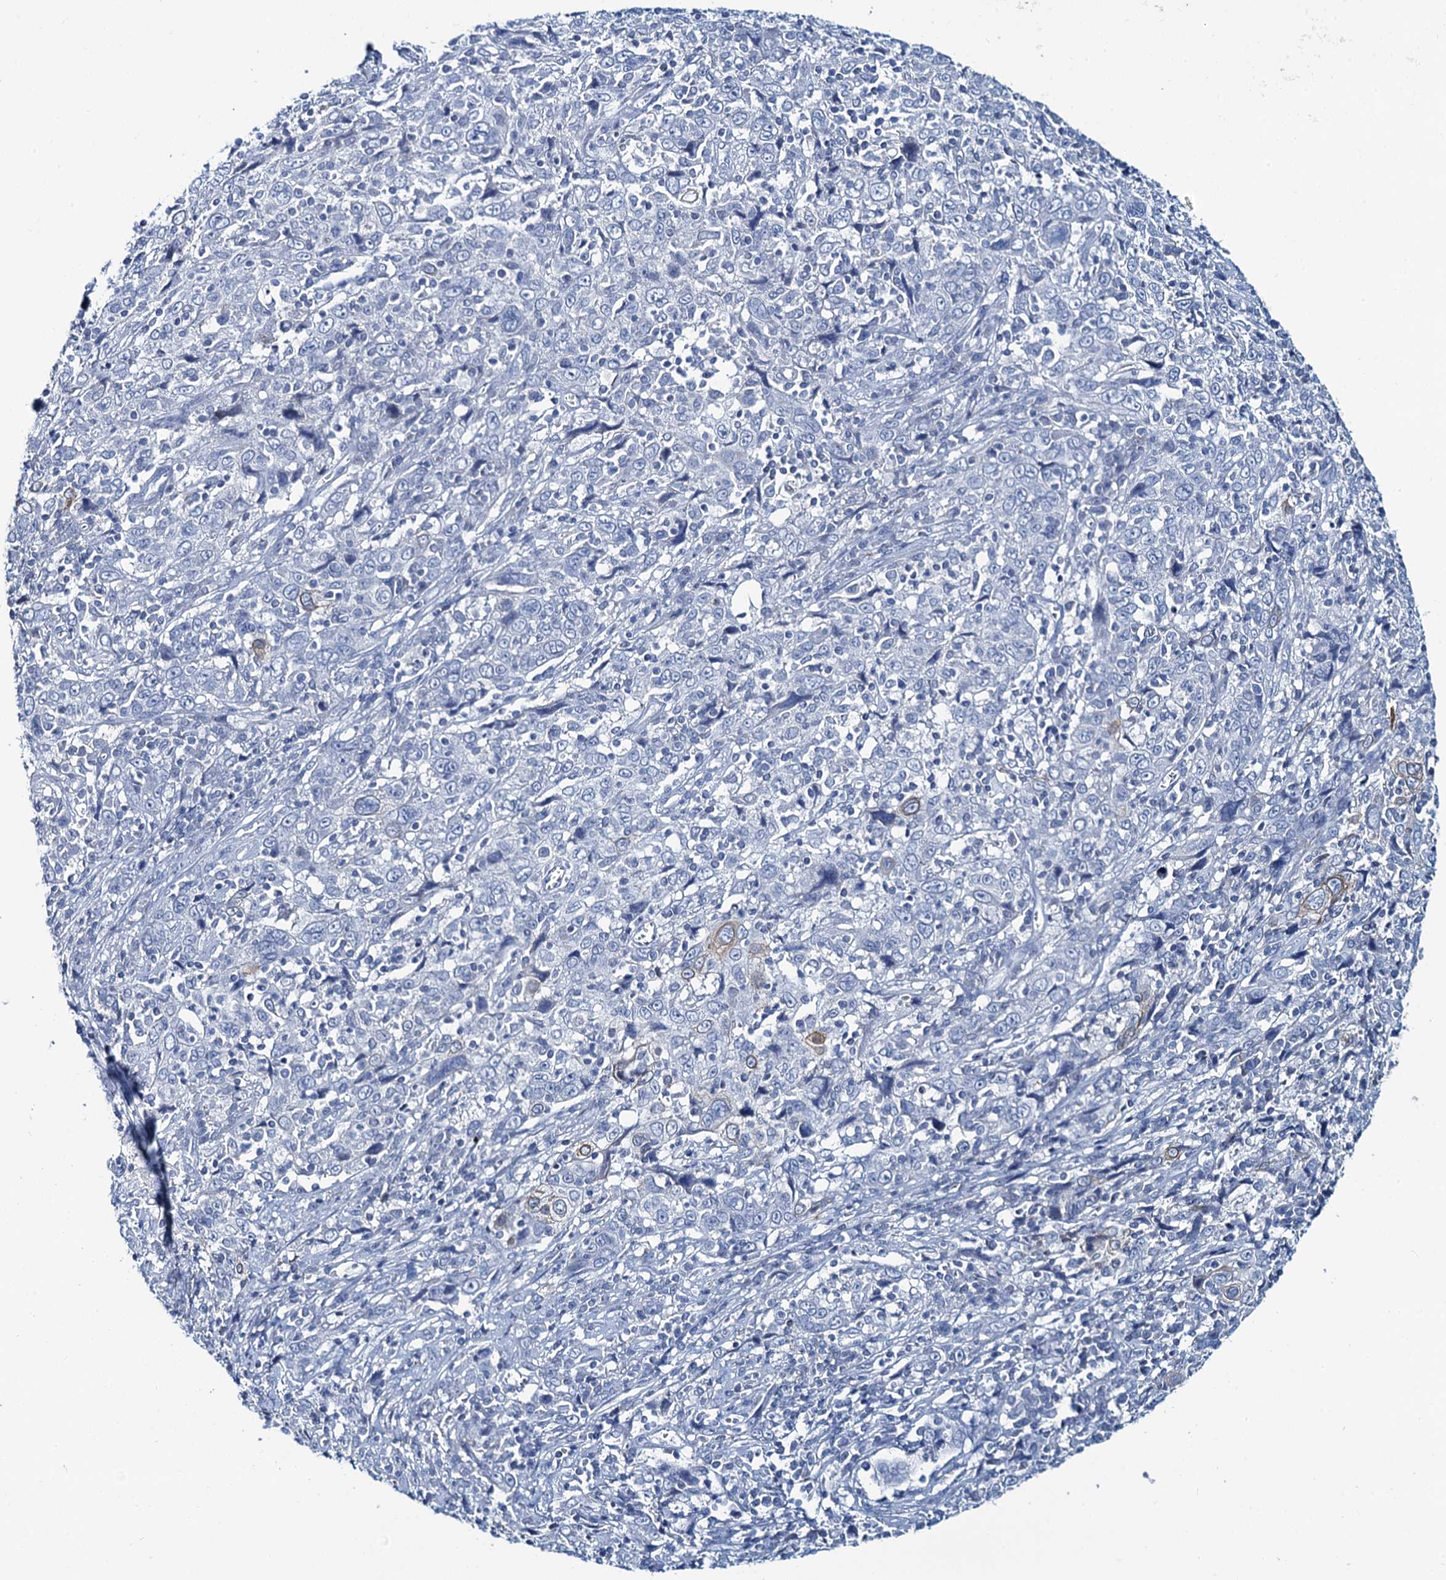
{"staining": {"intensity": "negative", "quantity": "none", "location": "none"}, "tissue": "cervical cancer", "cell_type": "Tumor cells", "image_type": "cancer", "snomed": [{"axis": "morphology", "description": "Squamous cell carcinoma, NOS"}, {"axis": "topography", "description": "Cervix"}], "caption": "IHC of human cervical cancer shows no expression in tumor cells.", "gene": "TOX3", "patient": {"sex": "female", "age": 46}}